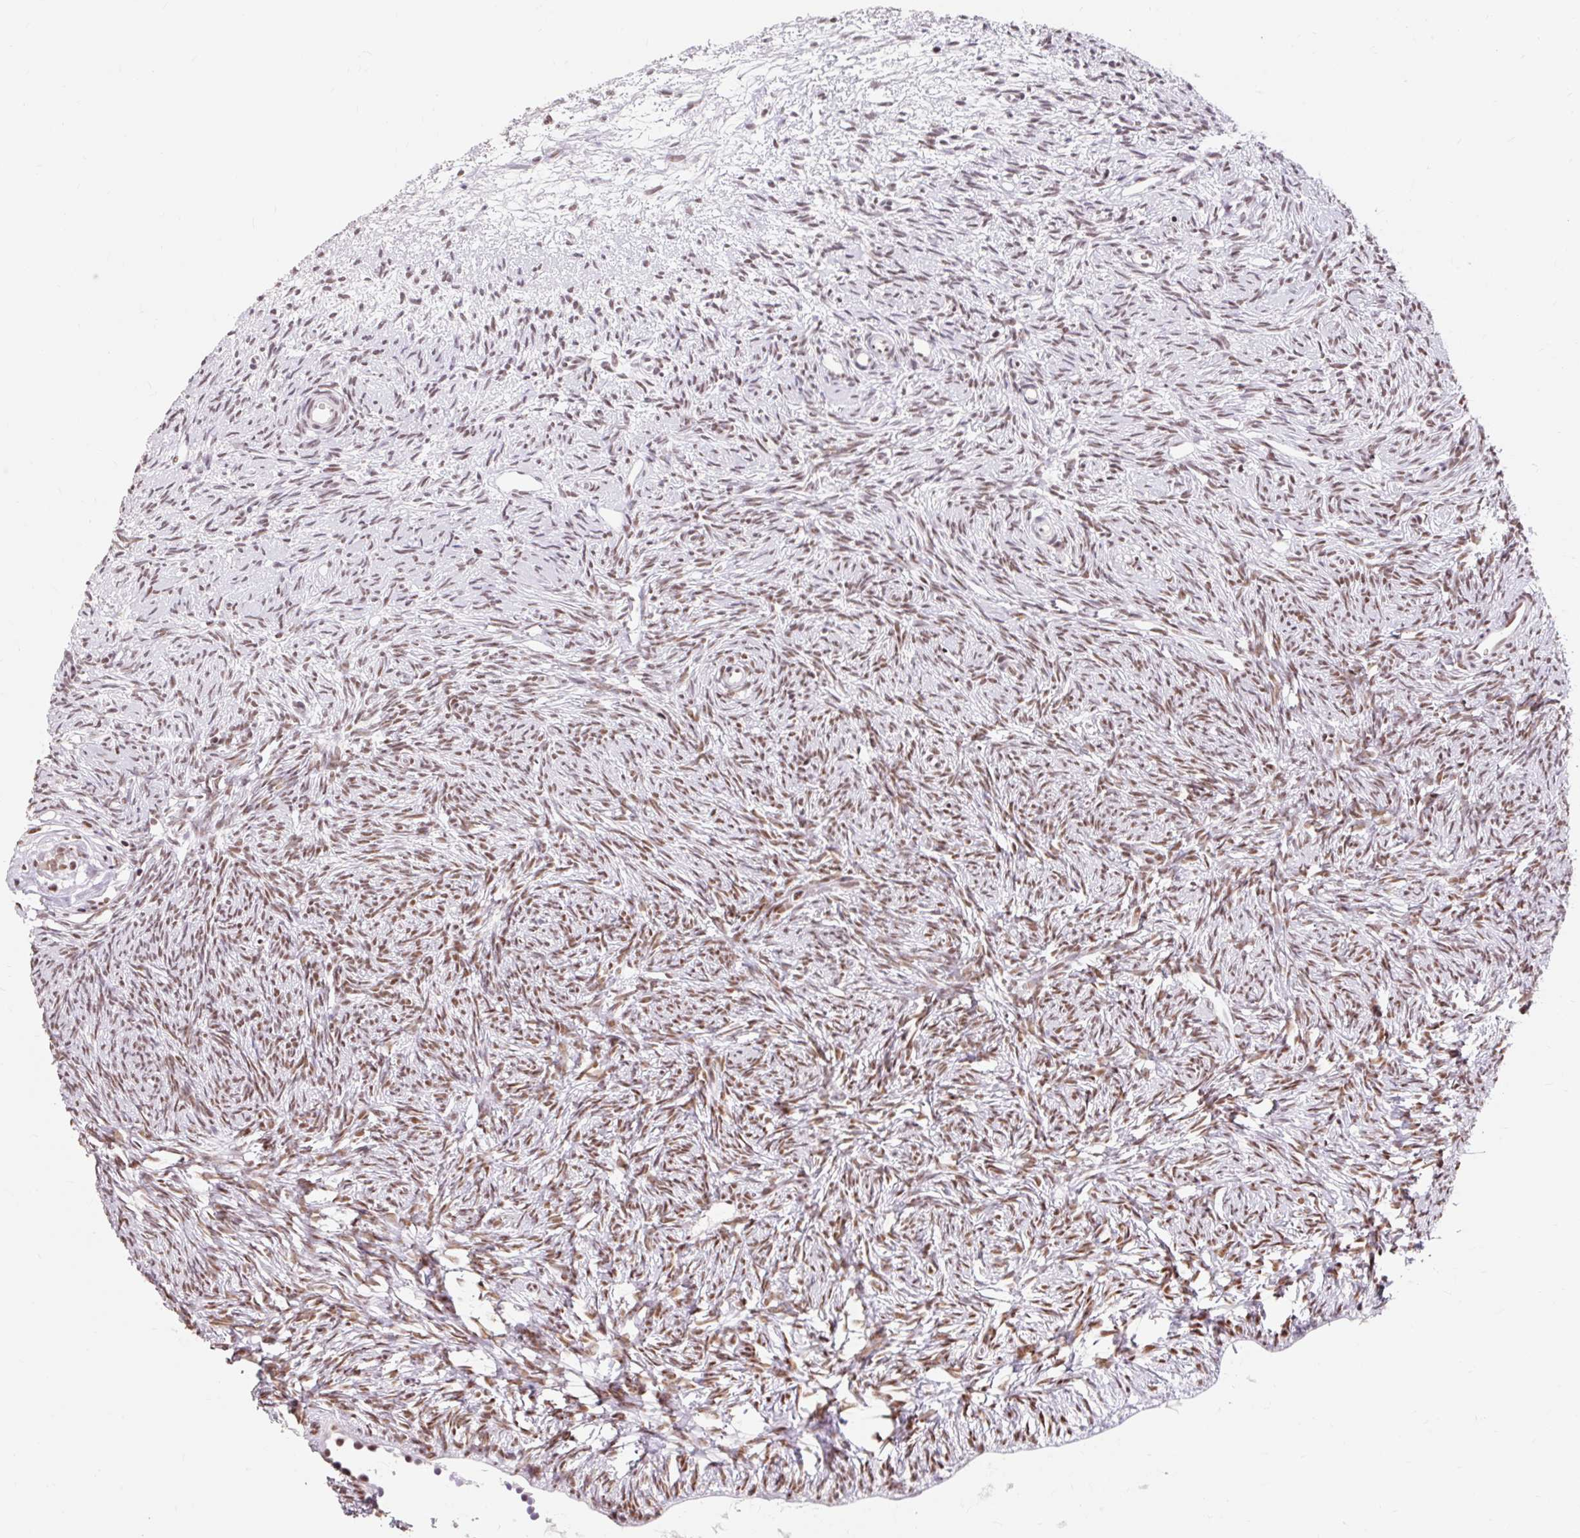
{"staining": {"intensity": "moderate", "quantity": ">75%", "location": "nuclear"}, "tissue": "ovary", "cell_type": "Ovarian stroma cells", "image_type": "normal", "snomed": [{"axis": "morphology", "description": "Normal tissue, NOS"}, {"axis": "topography", "description": "Ovary"}], "caption": "Immunohistochemical staining of benign ovary displays moderate nuclear protein staining in about >75% of ovarian stroma cells.", "gene": "SRSF10", "patient": {"sex": "female", "age": 51}}